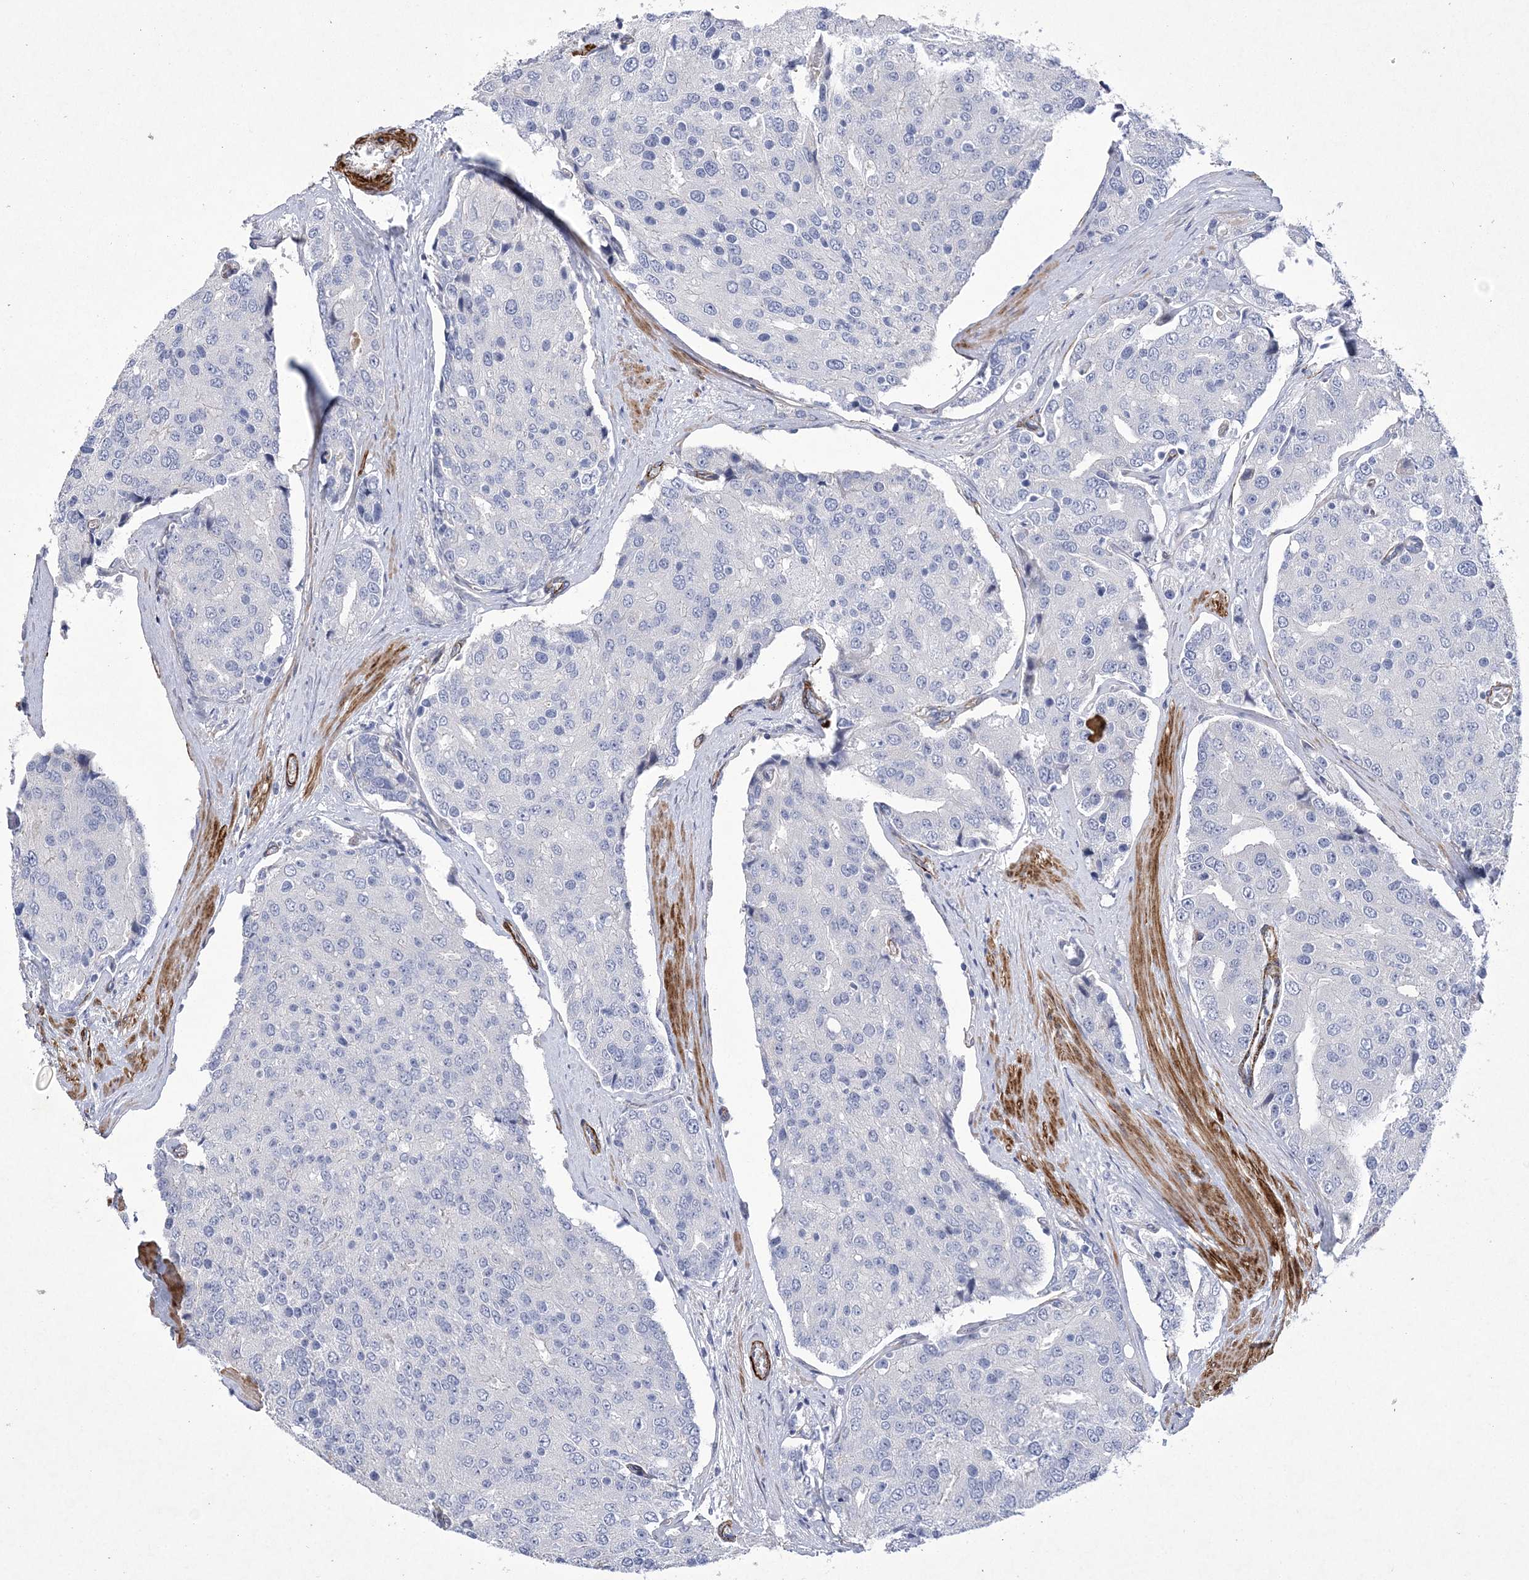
{"staining": {"intensity": "negative", "quantity": "none", "location": "none"}, "tissue": "prostate cancer", "cell_type": "Tumor cells", "image_type": "cancer", "snomed": [{"axis": "morphology", "description": "Adenocarcinoma, High grade"}, {"axis": "topography", "description": "Prostate"}], "caption": "Tumor cells are negative for brown protein staining in high-grade adenocarcinoma (prostate).", "gene": "ARSJ", "patient": {"sex": "male", "age": 50}}